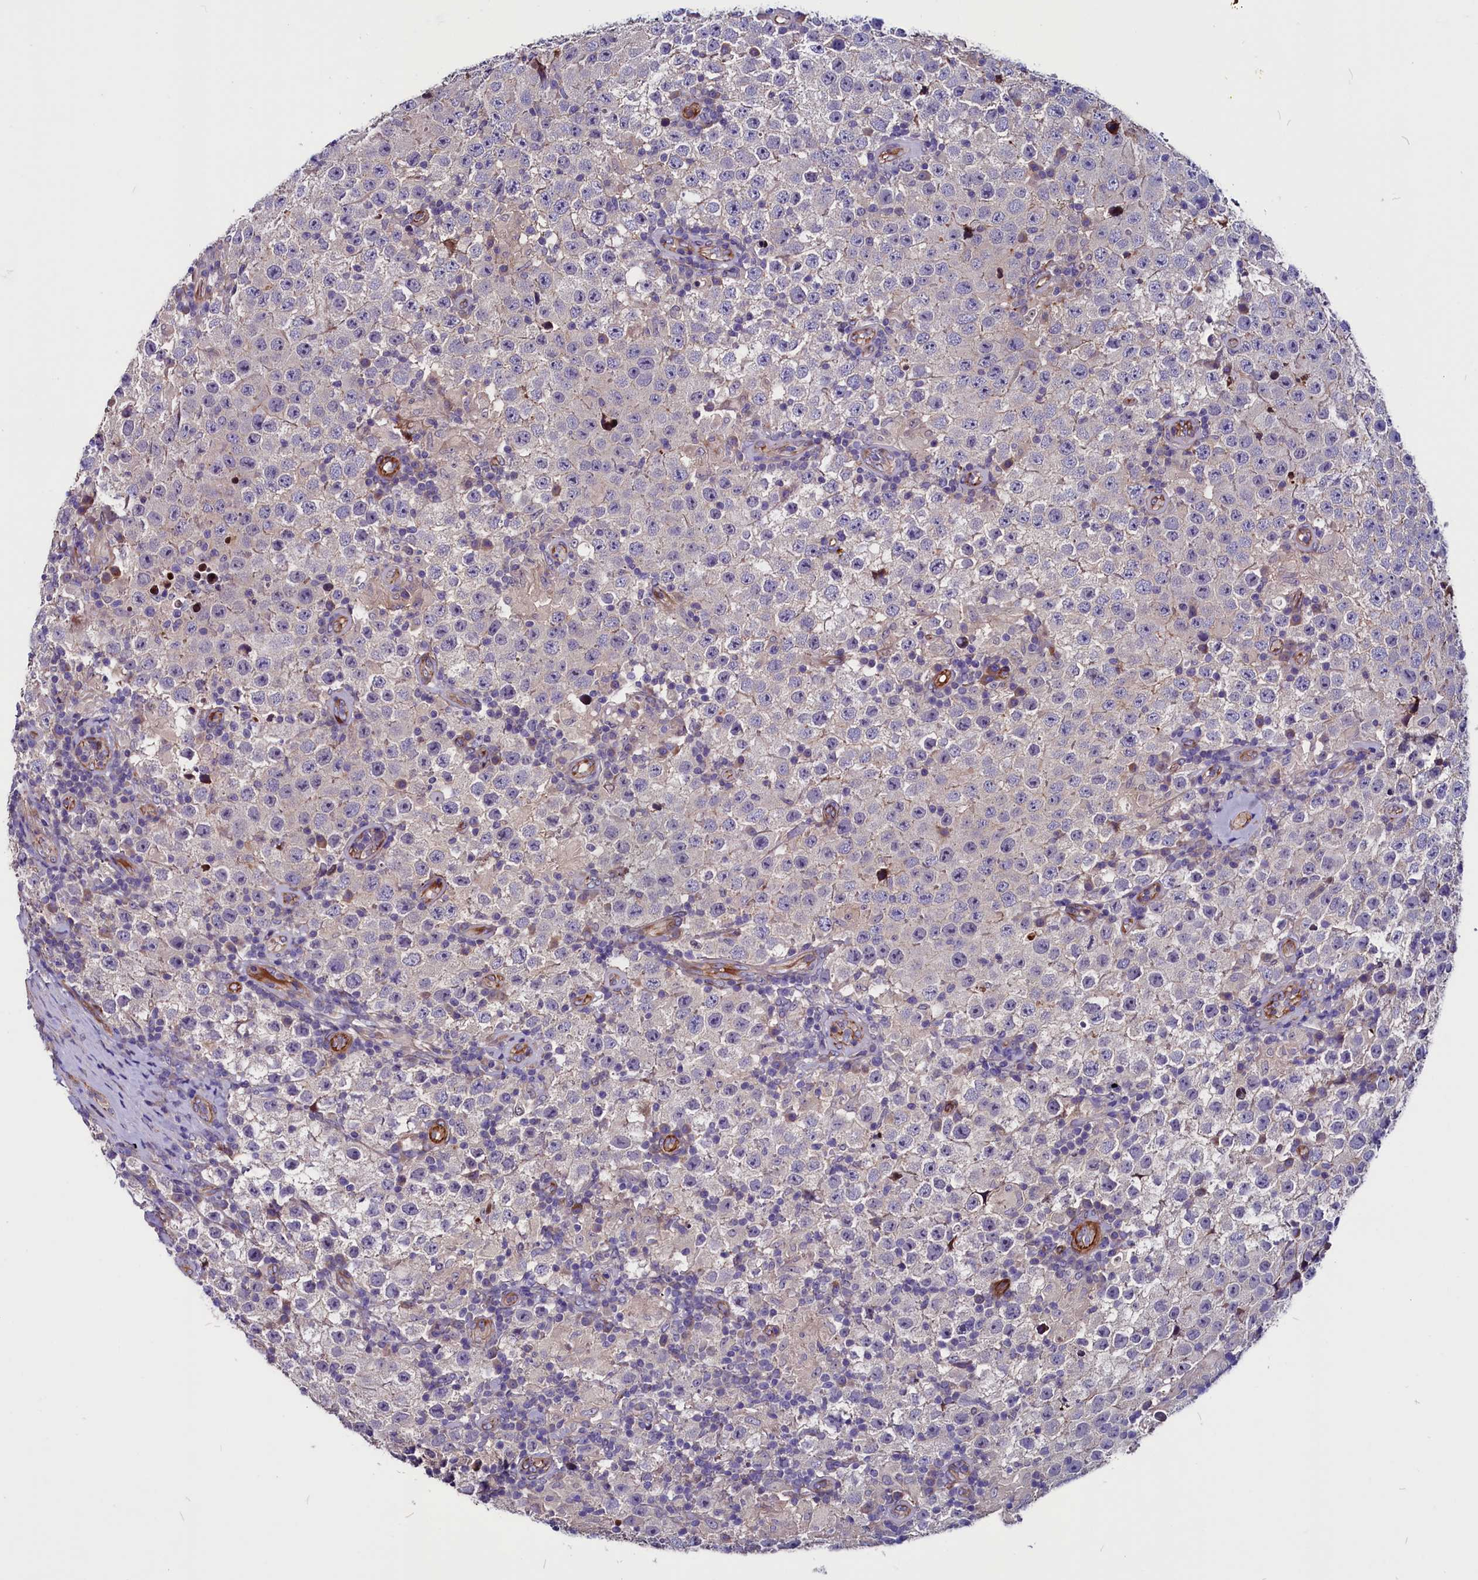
{"staining": {"intensity": "negative", "quantity": "none", "location": "none"}, "tissue": "testis cancer", "cell_type": "Tumor cells", "image_type": "cancer", "snomed": [{"axis": "morphology", "description": "Normal tissue, NOS"}, {"axis": "morphology", "description": "Urothelial carcinoma, High grade"}, {"axis": "morphology", "description": "Seminoma, NOS"}, {"axis": "morphology", "description": "Carcinoma, Embryonal, NOS"}, {"axis": "topography", "description": "Urinary bladder"}, {"axis": "topography", "description": "Testis"}], "caption": "A high-resolution image shows IHC staining of testis cancer (high-grade urothelial carcinoma), which demonstrates no significant positivity in tumor cells.", "gene": "ZNF749", "patient": {"sex": "male", "age": 41}}